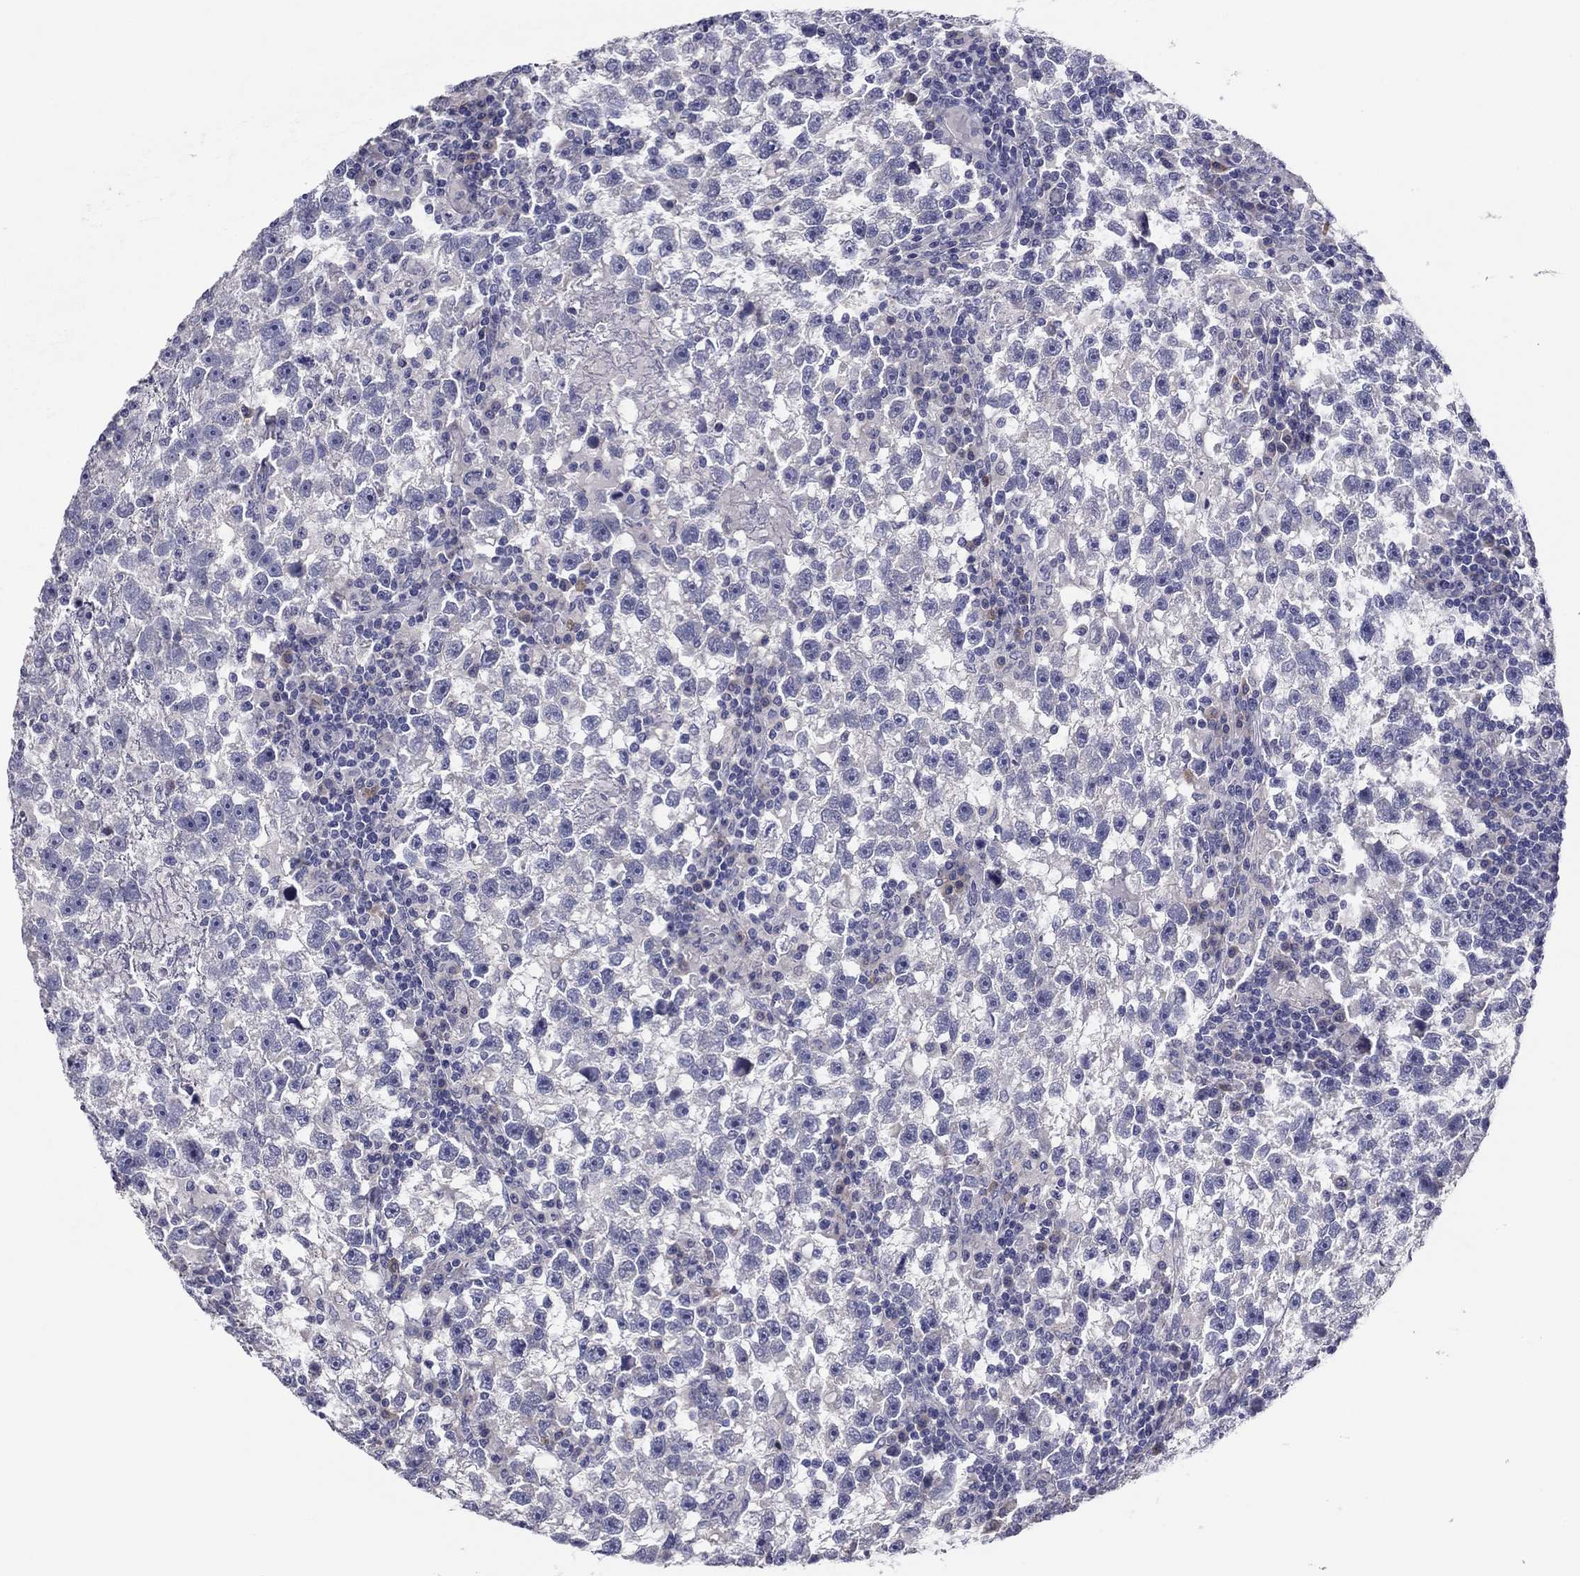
{"staining": {"intensity": "negative", "quantity": "none", "location": "none"}, "tissue": "testis cancer", "cell_type": "Tumor cells", "image_type": "cancer", "snomed": [{"axis": "morphology", "description": "Seminoma, NOS"}, {"axis": "topography", "description": "Testis"}], "caption": "This is an immunohistochemistry (IHC) micrograph of human testis cancer. There is no positivity in tumor cells.", "gene": "GRK7", "patient": {"sex": "male", "age": 47}}